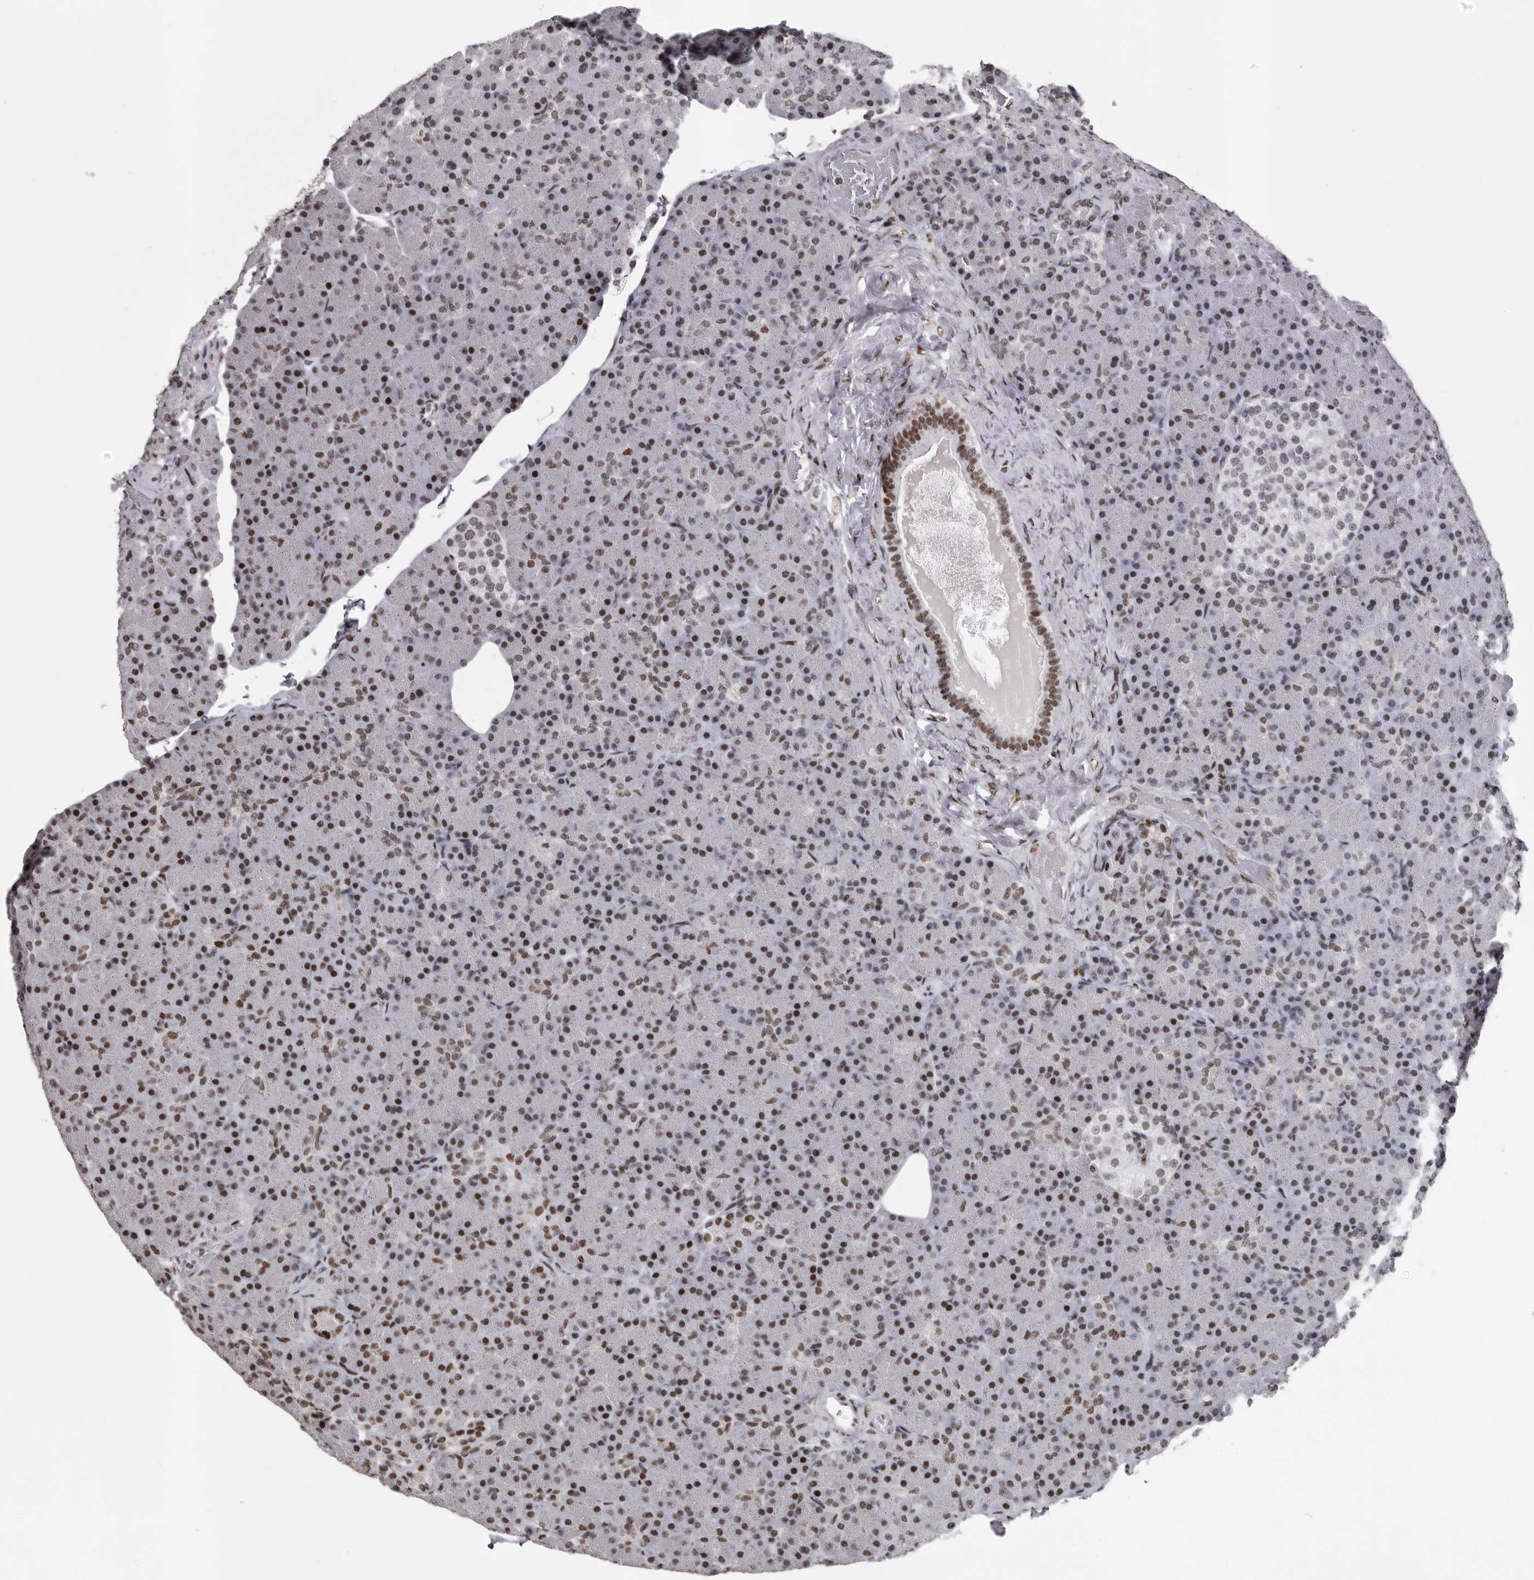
{"staining": {"intensity": "strong", "quantity": "25%-75%", "location": "nuclear"}, "tissue": "pancreas", "cell_type": "Exocrine glandular cells", "image_type": "normal", "snomed": [{"axis": "morphology", "description": "Normal tissue, NOS"}, {"axis": "topography", "description": "Pancreas"}], "caption": "A brown stain labels strong nuclear staining of a protein in exocrine glandular cells of benign human pancreas. The staining was performed using DAB (3,3'-diaminobenzidine) to visualize the protein expression in brown, while the nuclei were stained in blue with hematoxylin (Magnification: 20x).", "gene": "NUMA1", "patient": {"sex": "female", "age": 43}}